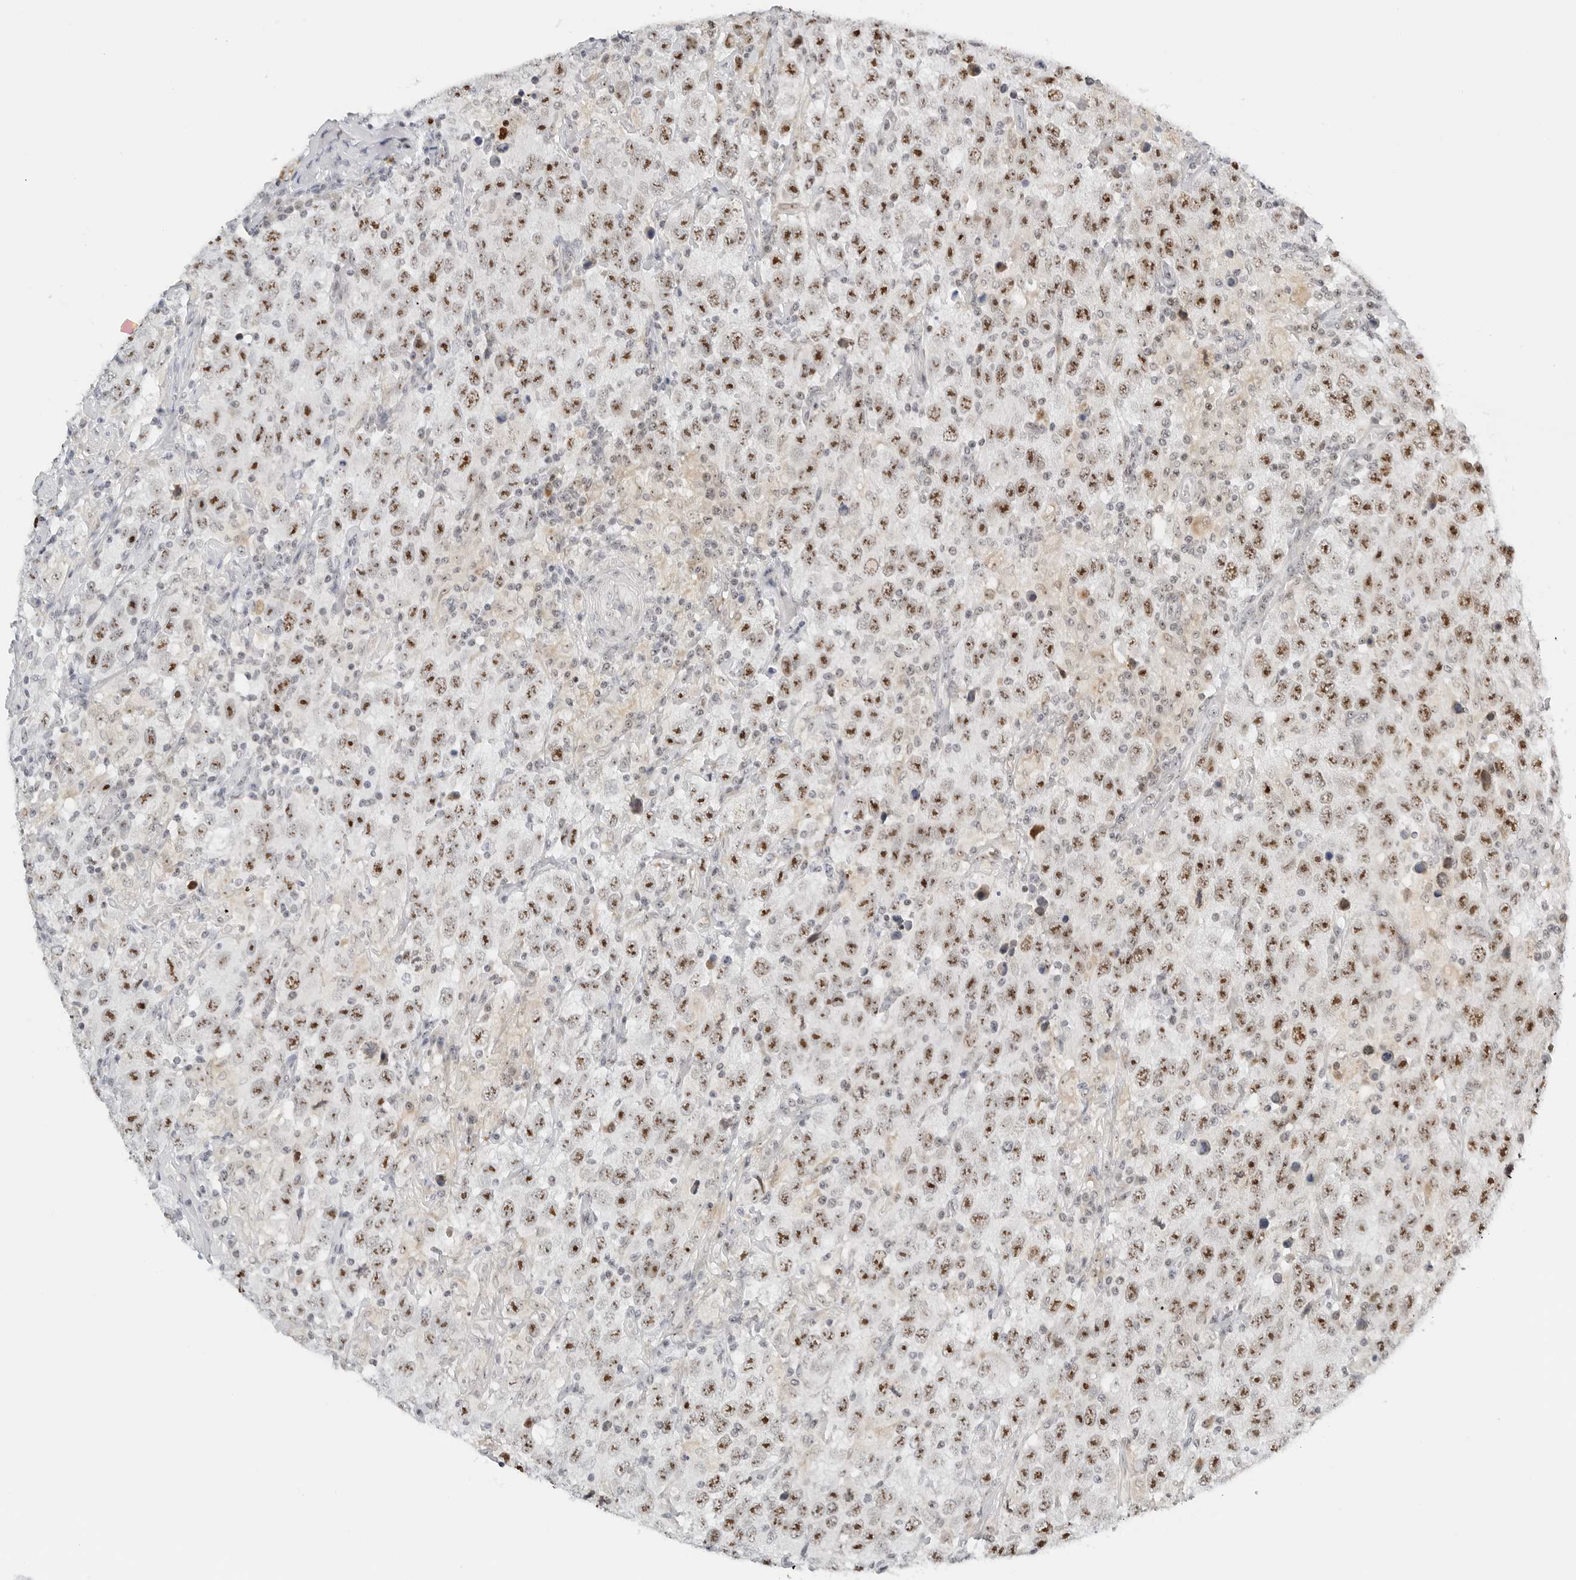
{"staining": {"intensity": "strong", "quantity": "25%-75%", "location": "nuclear"}, "tissue": "testis cancer", "cell_type": "Tumor cells", "image_type": "cancer", "snomed": [{"axis": "morphology", "description": "Seminoma, NOS"}, {"axis": "topography", "description": "Testis"}], "caption": "Protein staining by immunohistochemistry reveals strong nuclear staining in about 25%-75% of tumor cells in testis seminoma. The staining was performed using DAB to visualize the protein expression in brown, while the nuclei were stained in blue with hematoxylin (Magnification: 20x).", "gene": "RIMKLA", "patient": {"sex": "male", "age": 65}}